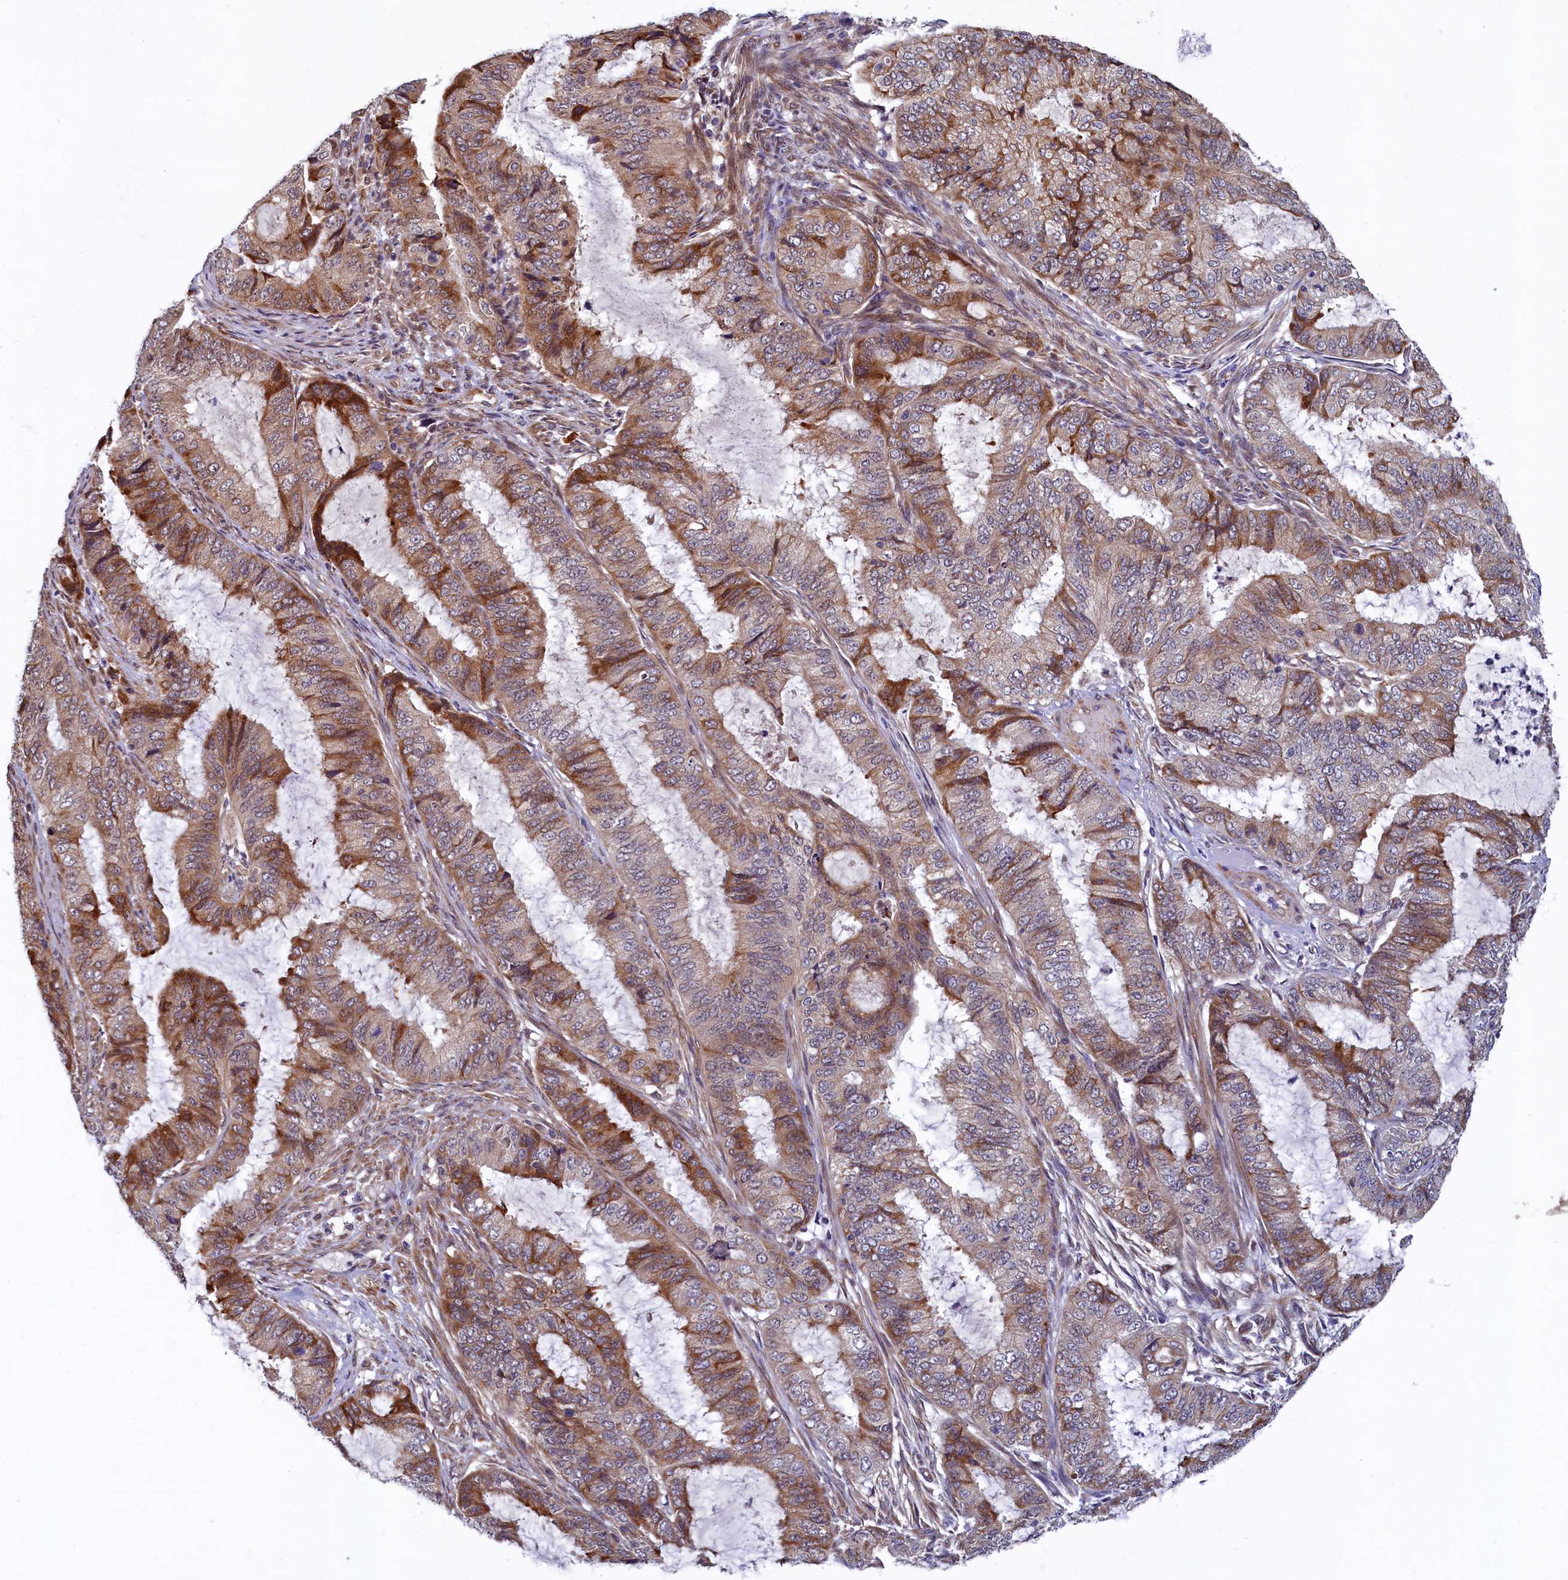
{"staining": {"intensity": "moderate", "quantity": "25%-75%", "location": "cytoplasmic/membranous"}, "tissue": "endometrial cancer", "cell_type": "Tumor cells", "image_type": "cancer", "snomed": [{"axis": "morphology", "description": "Adenocarcinoma, NOS"}, {"axis": "topography", "description": "Endometrium"}], "caption": "This is a micrograph of immunohistochemistry (IHC) staining of adenocarcinoma (endometrial), which shows moderate expression in the cytoplasmic/membranous of tumor cells.", "gene": "SLC16A14", "patient": {"sex": "female", "age": 51}}